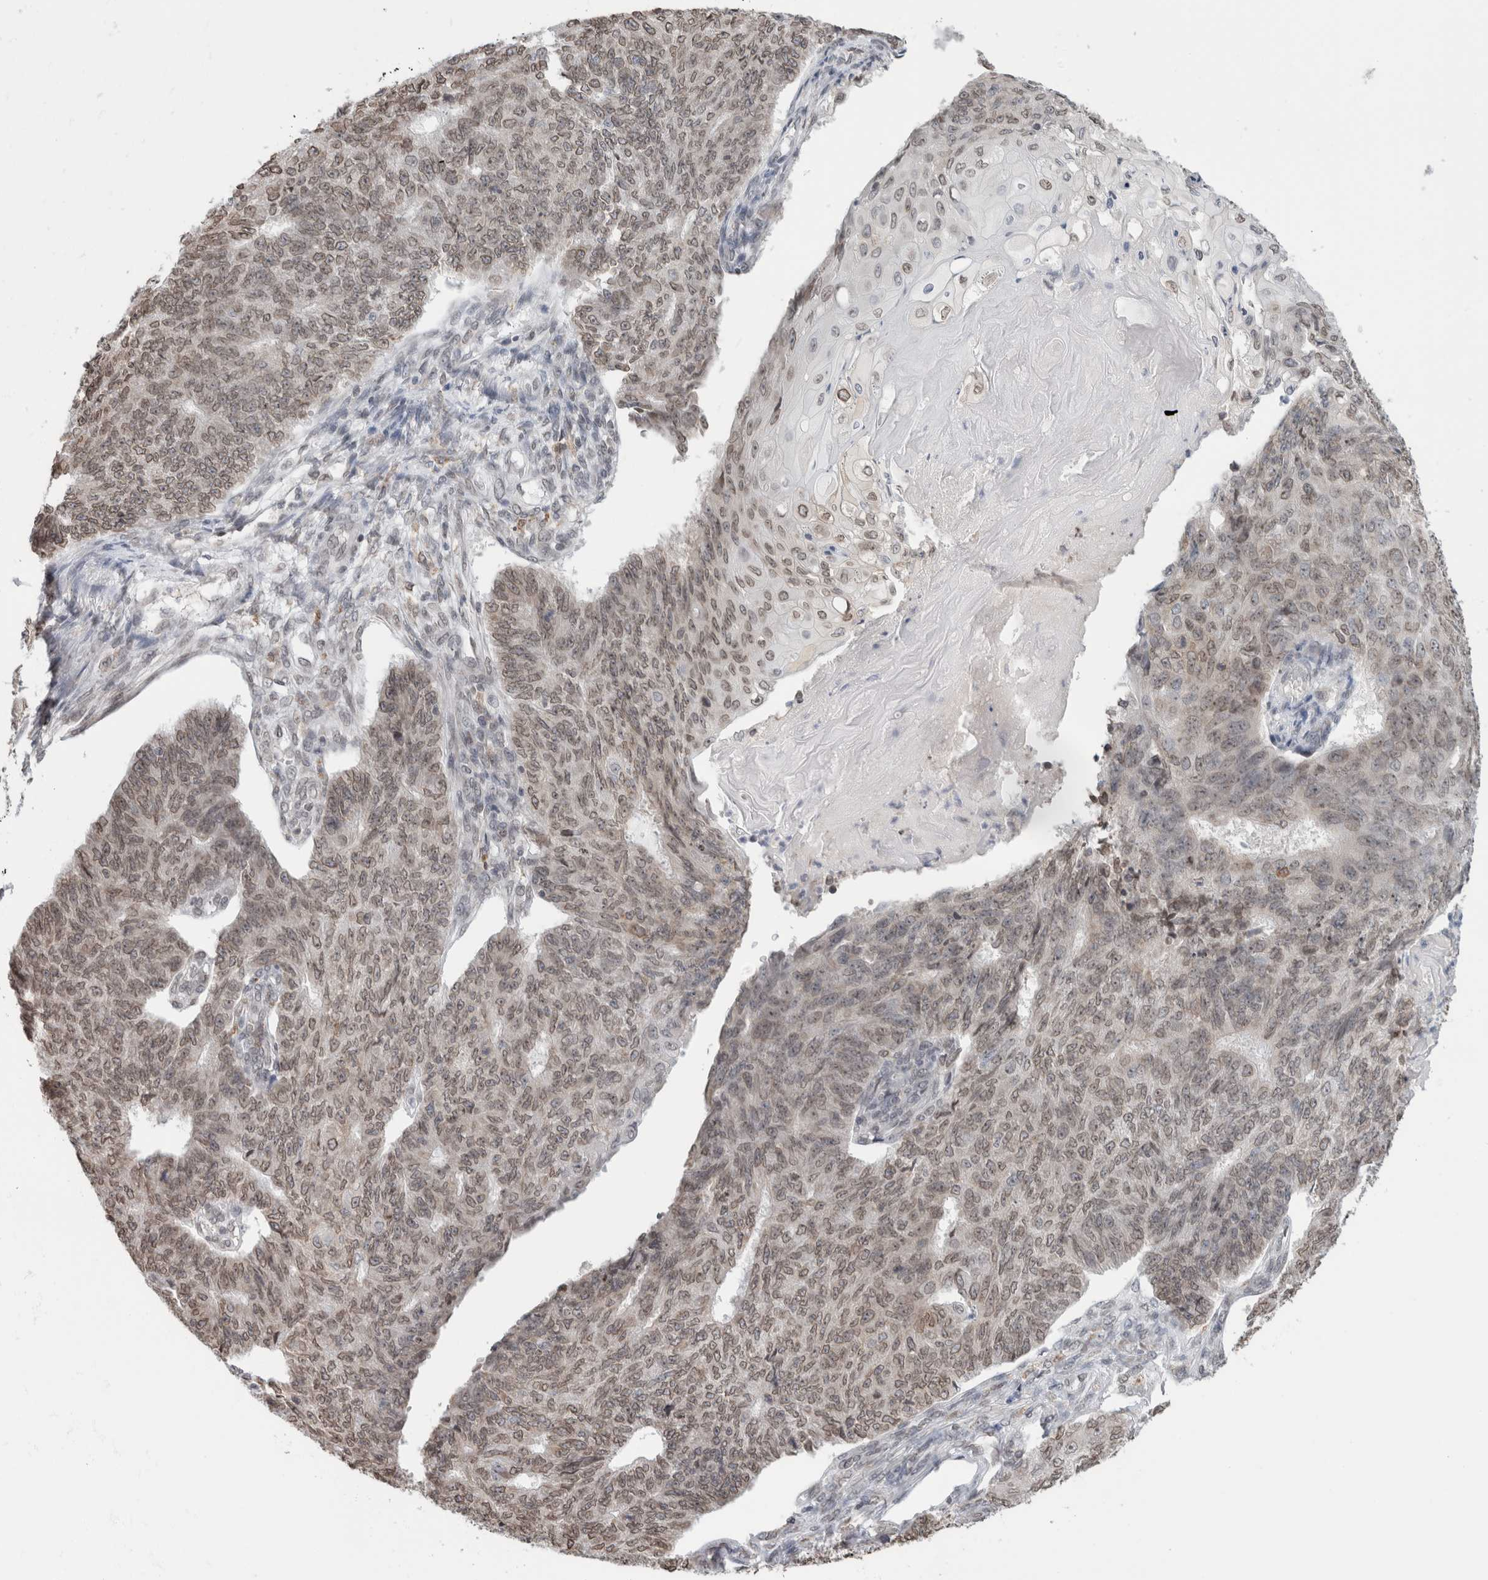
{"staining": {"intensity": "weak", "quantity": ">75%", "location": "cytoplasmic/membranous,nuclear"}, "tissue": "endometrial cancer", "cell_type": "Tumor cells", "image_type": "cancer", "snomed": [{"axis": "morphology", "description": "Adenocarcinoma, NOS"}, {"axis": "topography", "description": "Endometrium"}], "caption": "Protein analysis of endometrial adenocarcinoma tissue exhibits weak cytoplasmic/membranous and nuclear staining in about >75% of tumor cells. The staining is performed using DAB brown chromogen to label protein expression. The nuclei are counter-stained blue using hematoxylin.", "gene": "RBMX2", "patient": {"sex": "female", "age": 32}}